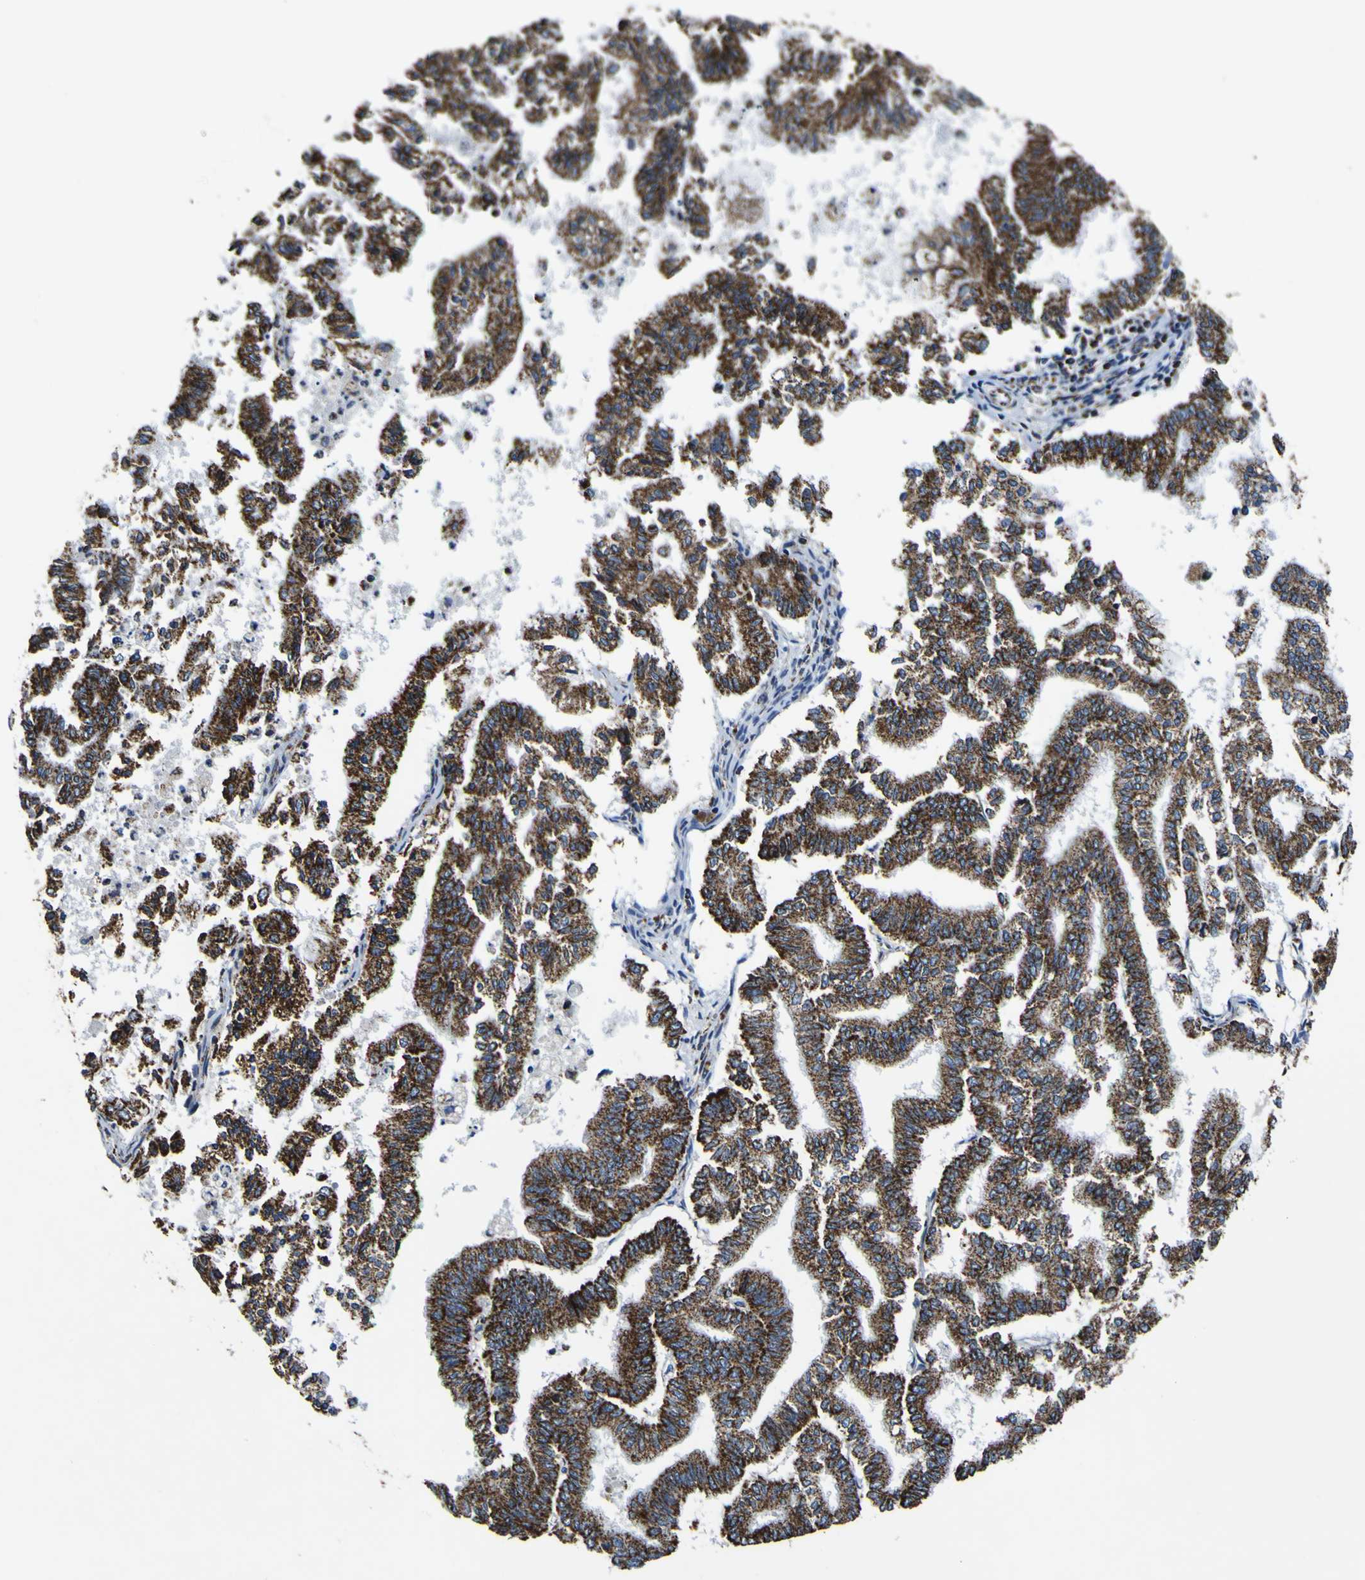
{"staining": {"intensity": "strong", "quantity": ">75%", "location": "cytoplasmic/membranous"}, "tissue": "endometrial cancer", "cell_type": "Tumor cells", "image_type": "cancer", "snomed": [{"axis": "morphology", "description": "Necrosis, NOS"}, {"axis": "morphology", "description": "Adenocarcinoma, NOS"}, {"axis": "topography", "description": "Endometrium"}], "caption": "DAB immunohistochemical staining of adenocarcinoma (endometrial) demonstrates strong cytoplasmic/membranous protein staining in approximately >75% of tumor cells.", "gene": "PTRH2", "patient": {"sex": "female", "age": 79}}